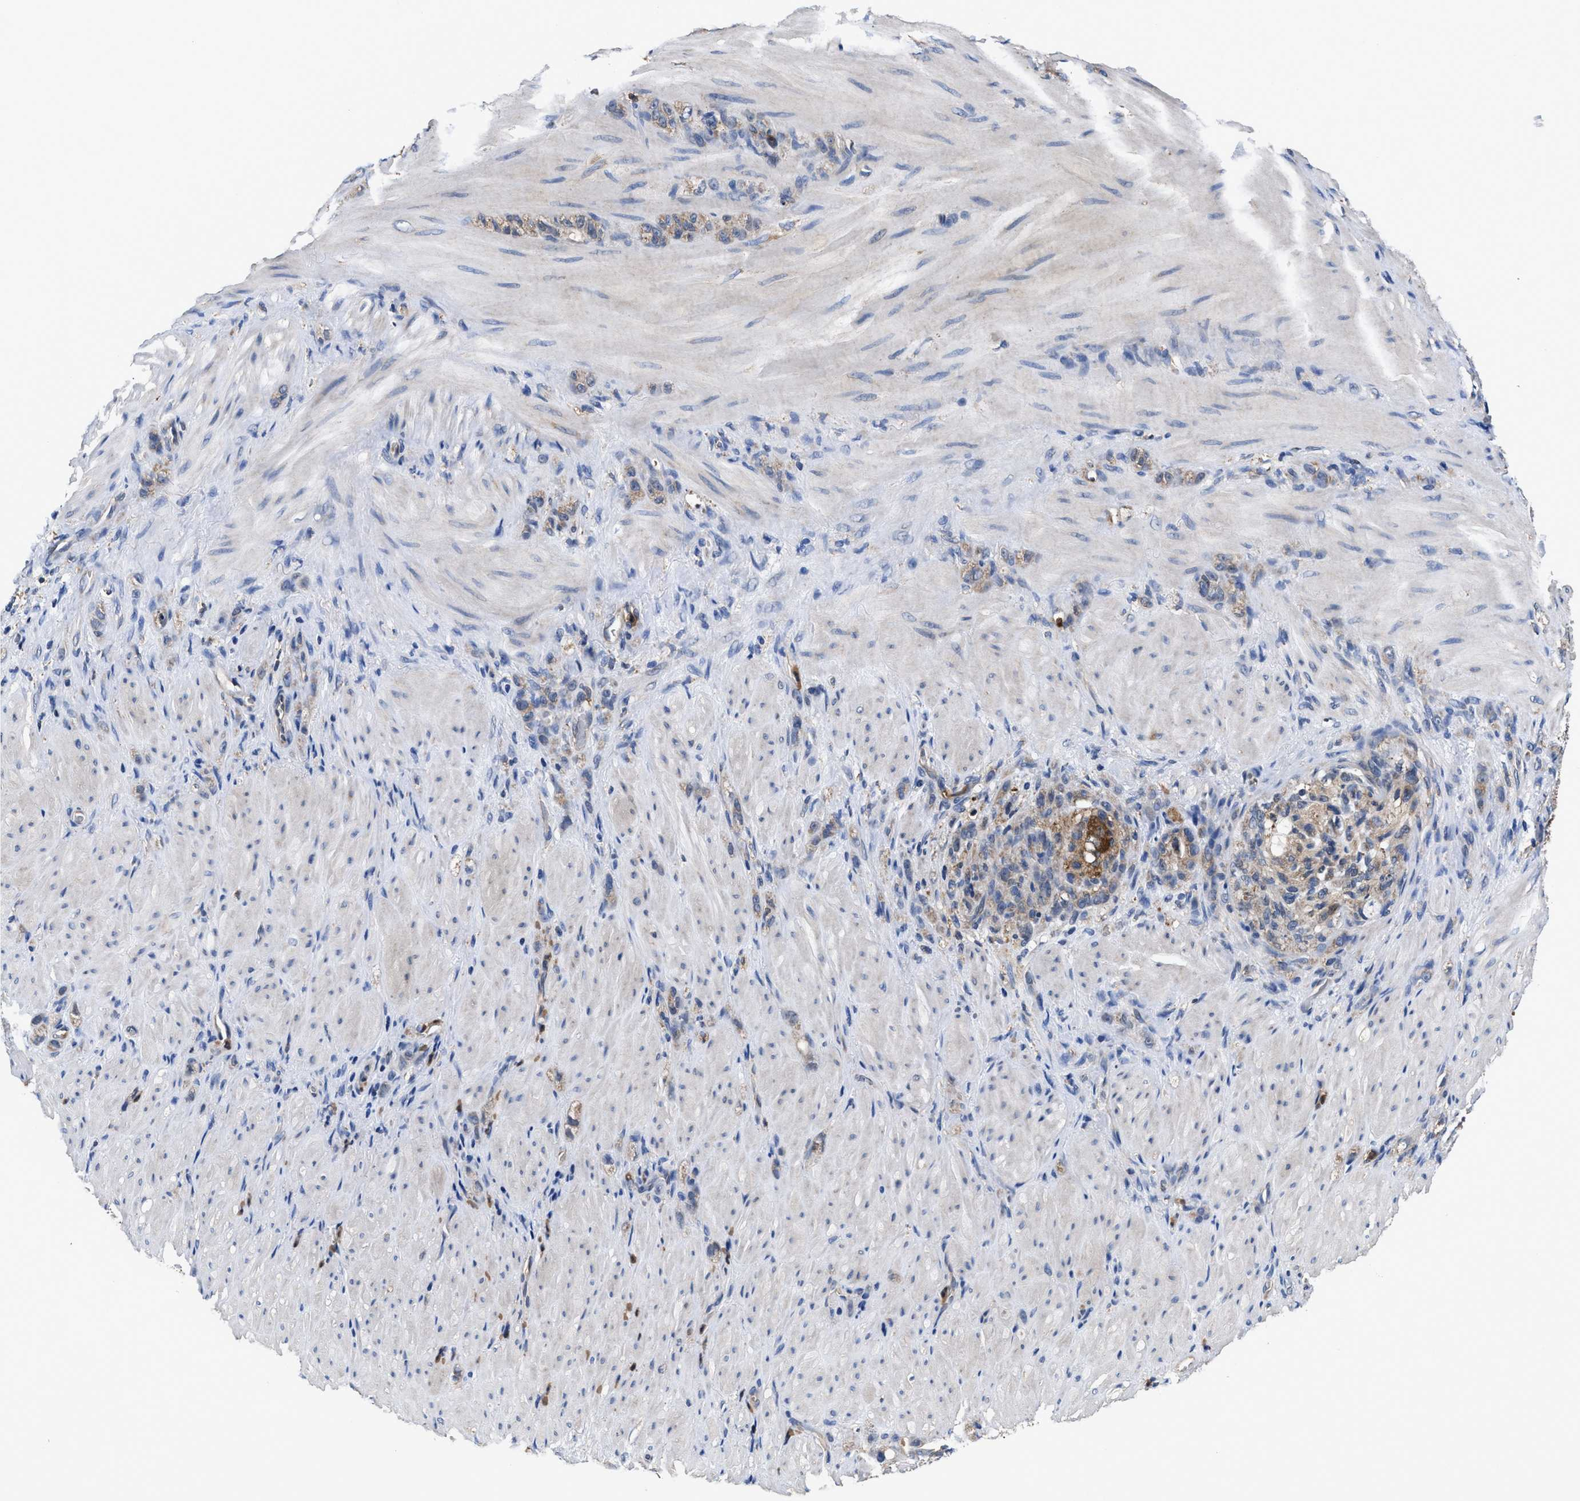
{"staining": {"intensity": "moderate", "quantity": "<25%", "location": "cytoplasmic/membranous"}, "tissue": "stomach cancer", "cell_type": "Tumor cells", "image_type": "cancer", "snomed": [{"axis": "morphology", "description": "Normal tissue, NOS"}, {"axis": "morphology", "description": "Adenocarcinoma, NOS"}, {"axis": "topography", "description": "Stomach"}], "caption": "A low amount of moderate cytoplasmic/membranous expression is seen in about <25% of tumor cells in stomach cancer (adenocarcinoma) tissue.", "gene": "ACLY", "patient": {"sex": "male", "age": 82}}